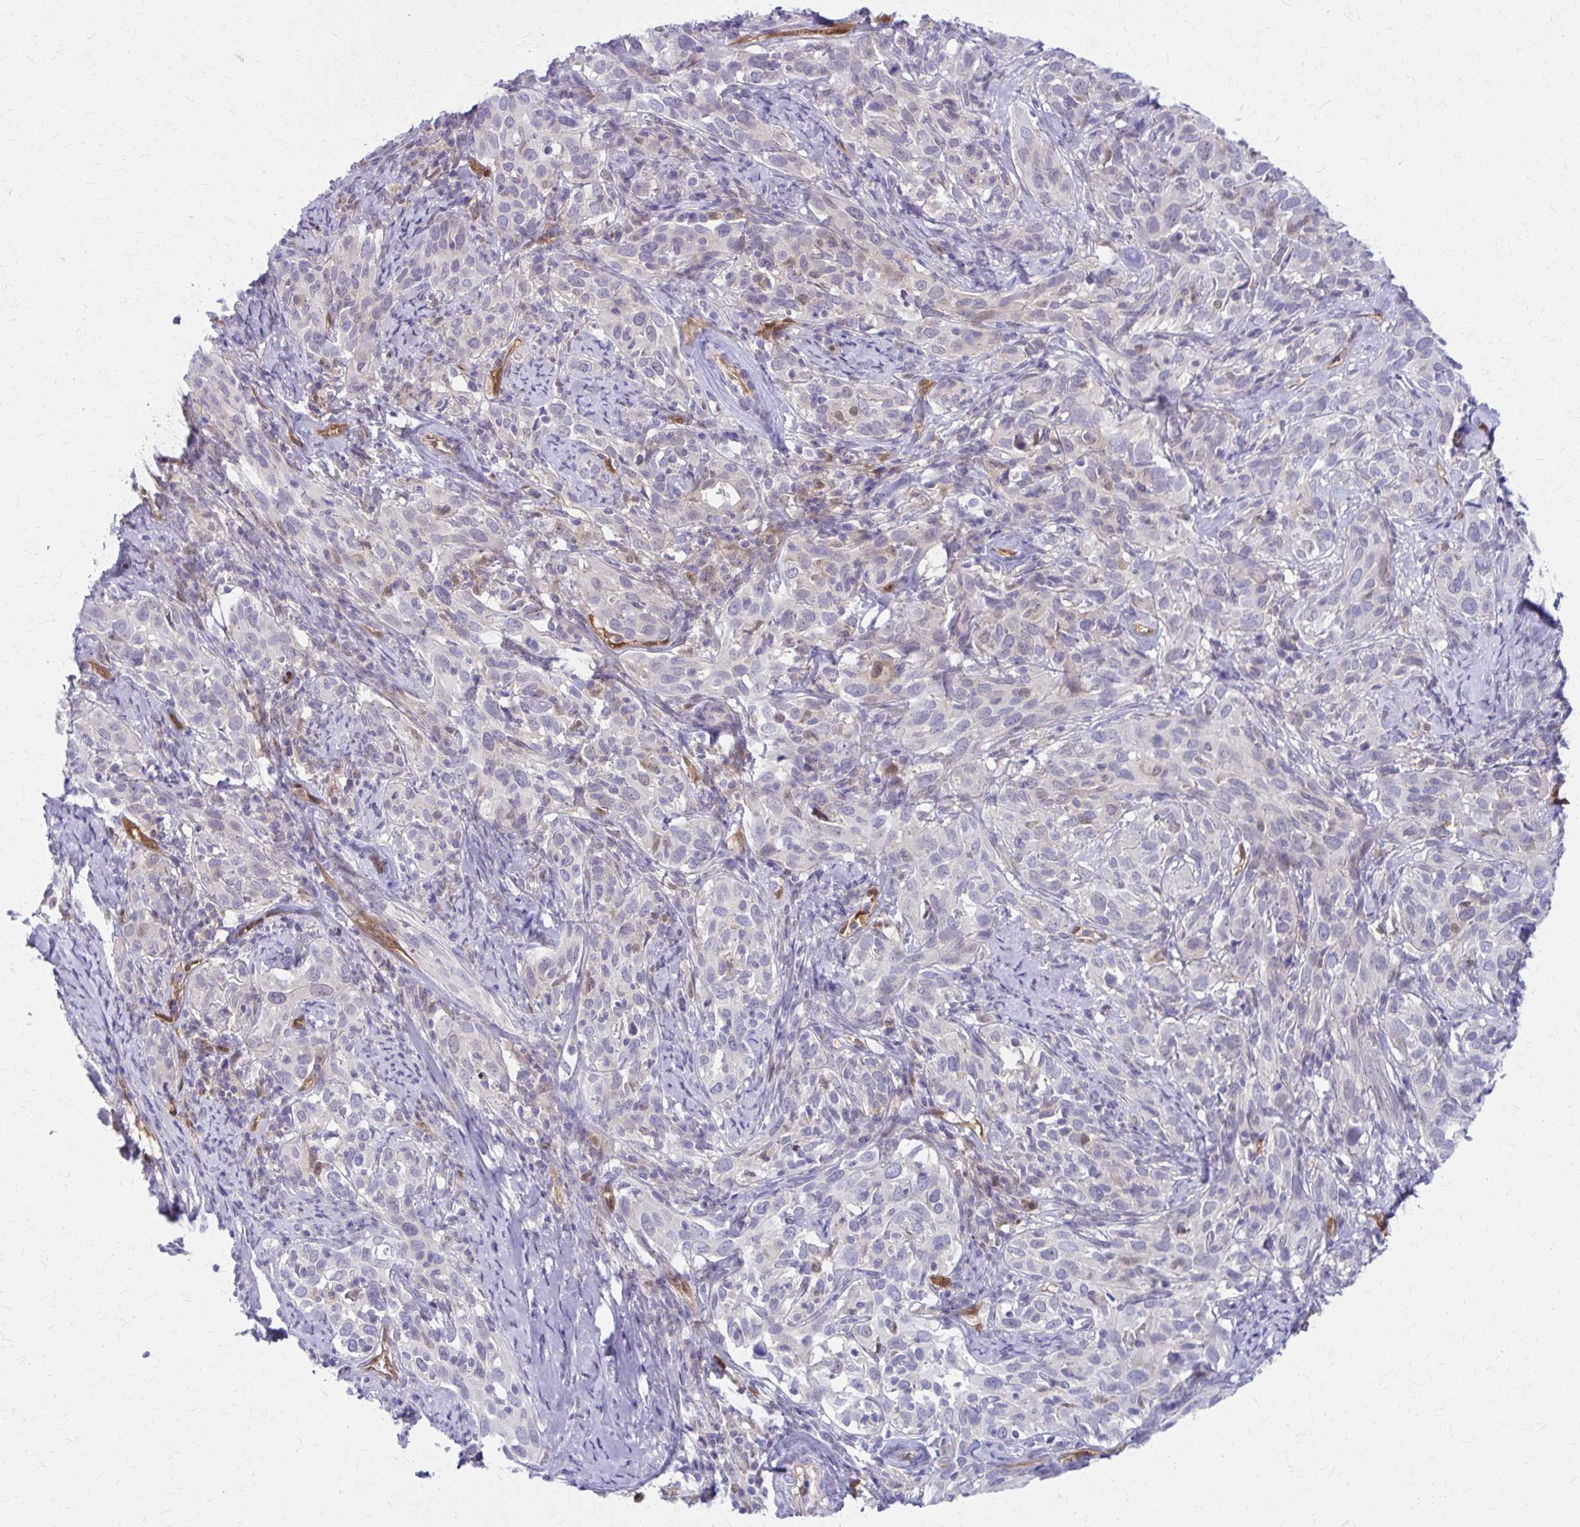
{"staining": {"intensity": "negative", "quantity": "none", "location": "none"}, "tissue": "cervical cancer", "cell_type": "Tumor cells", "image_type": "cancer", "snomed": [{"axis": "morphology", "description": "Normal tissue, NOS"}, {"axis": "morphology", "description": "Squamous cell carcinoma, NOS"}, {"axis": "topography", "description": "Cervix"}], "caption": "Immunohistochemistry (IHC) photomicrograph of neoplastic tissue: human squamous cell carcinoma (cervical) stained with DAB (3,3'-diaminobenzidine) exhibits no significant protein staining in tumor cells.", "gene": "CLIC2", "patient": {"sex": "female", "age": 51}}